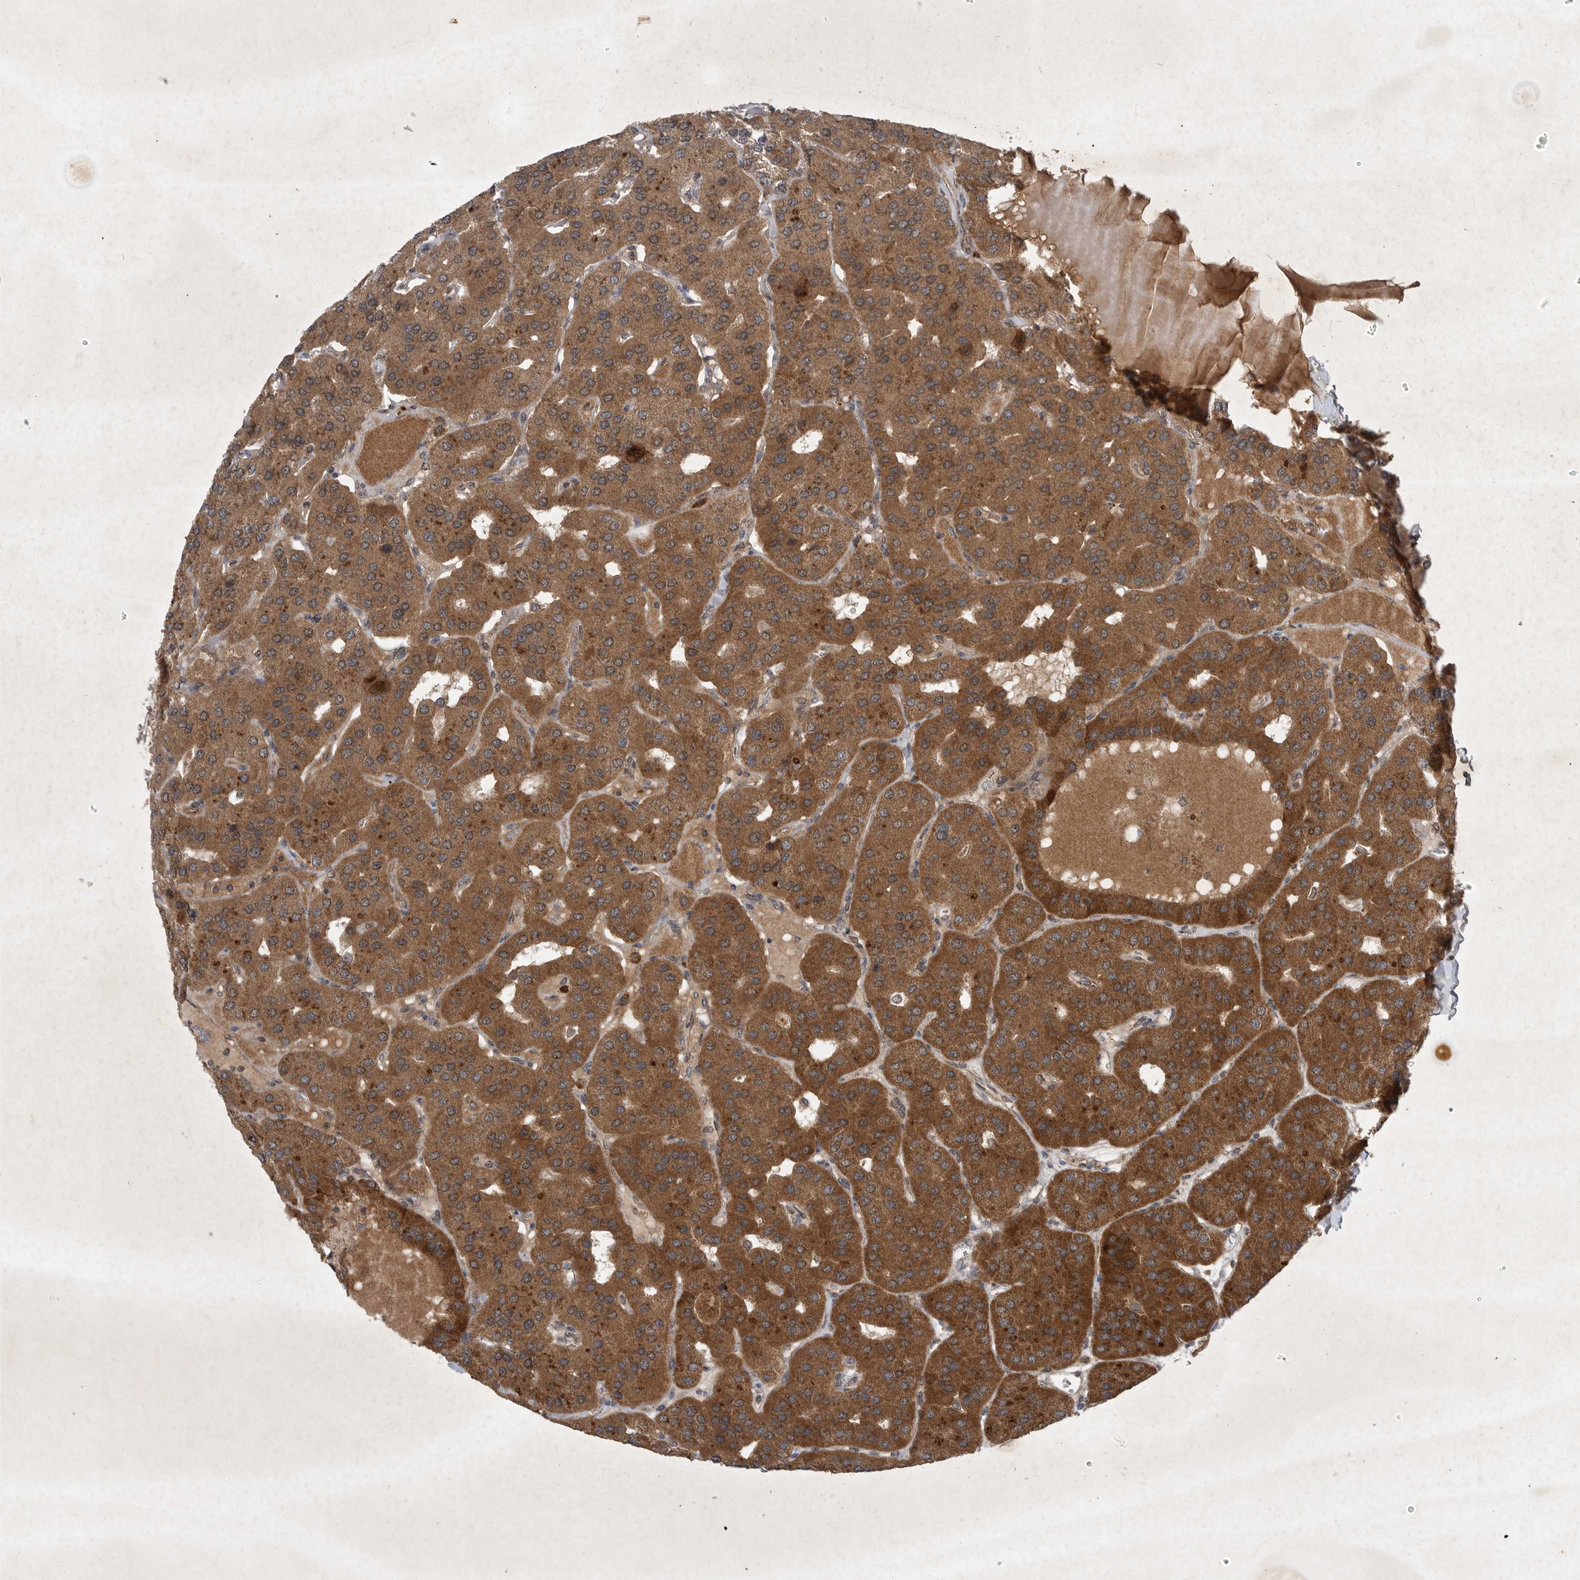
{"staining": {"intensity": "strong", "quantity": ">75%", "location": "cytoplasmic/membranous"}, "tissue": "parathyroid gland", "cell_type": "Glandular cells", "image_type": "normal", "snomed": [{"axis": "morphology", "description": "Normal tissue, NOS"}, {"axis": "morphology", "description": "Adenoma, NOS"}, {"axis": "topography", "description": "Parathyroid gland"}], "caption": "Immunohistochemistry (IHC) image of unremarkable parathyroid gland: parathyroid gland stained using immunohistochemistry displays high levels of strong protein expression localized specifically in the cytoplasmic/membranous of glandular cells, appearing as a cytoplasmic/membranous brown color.", "gene": "DDR1", "patient": {"sex": "female", "age": 86}}